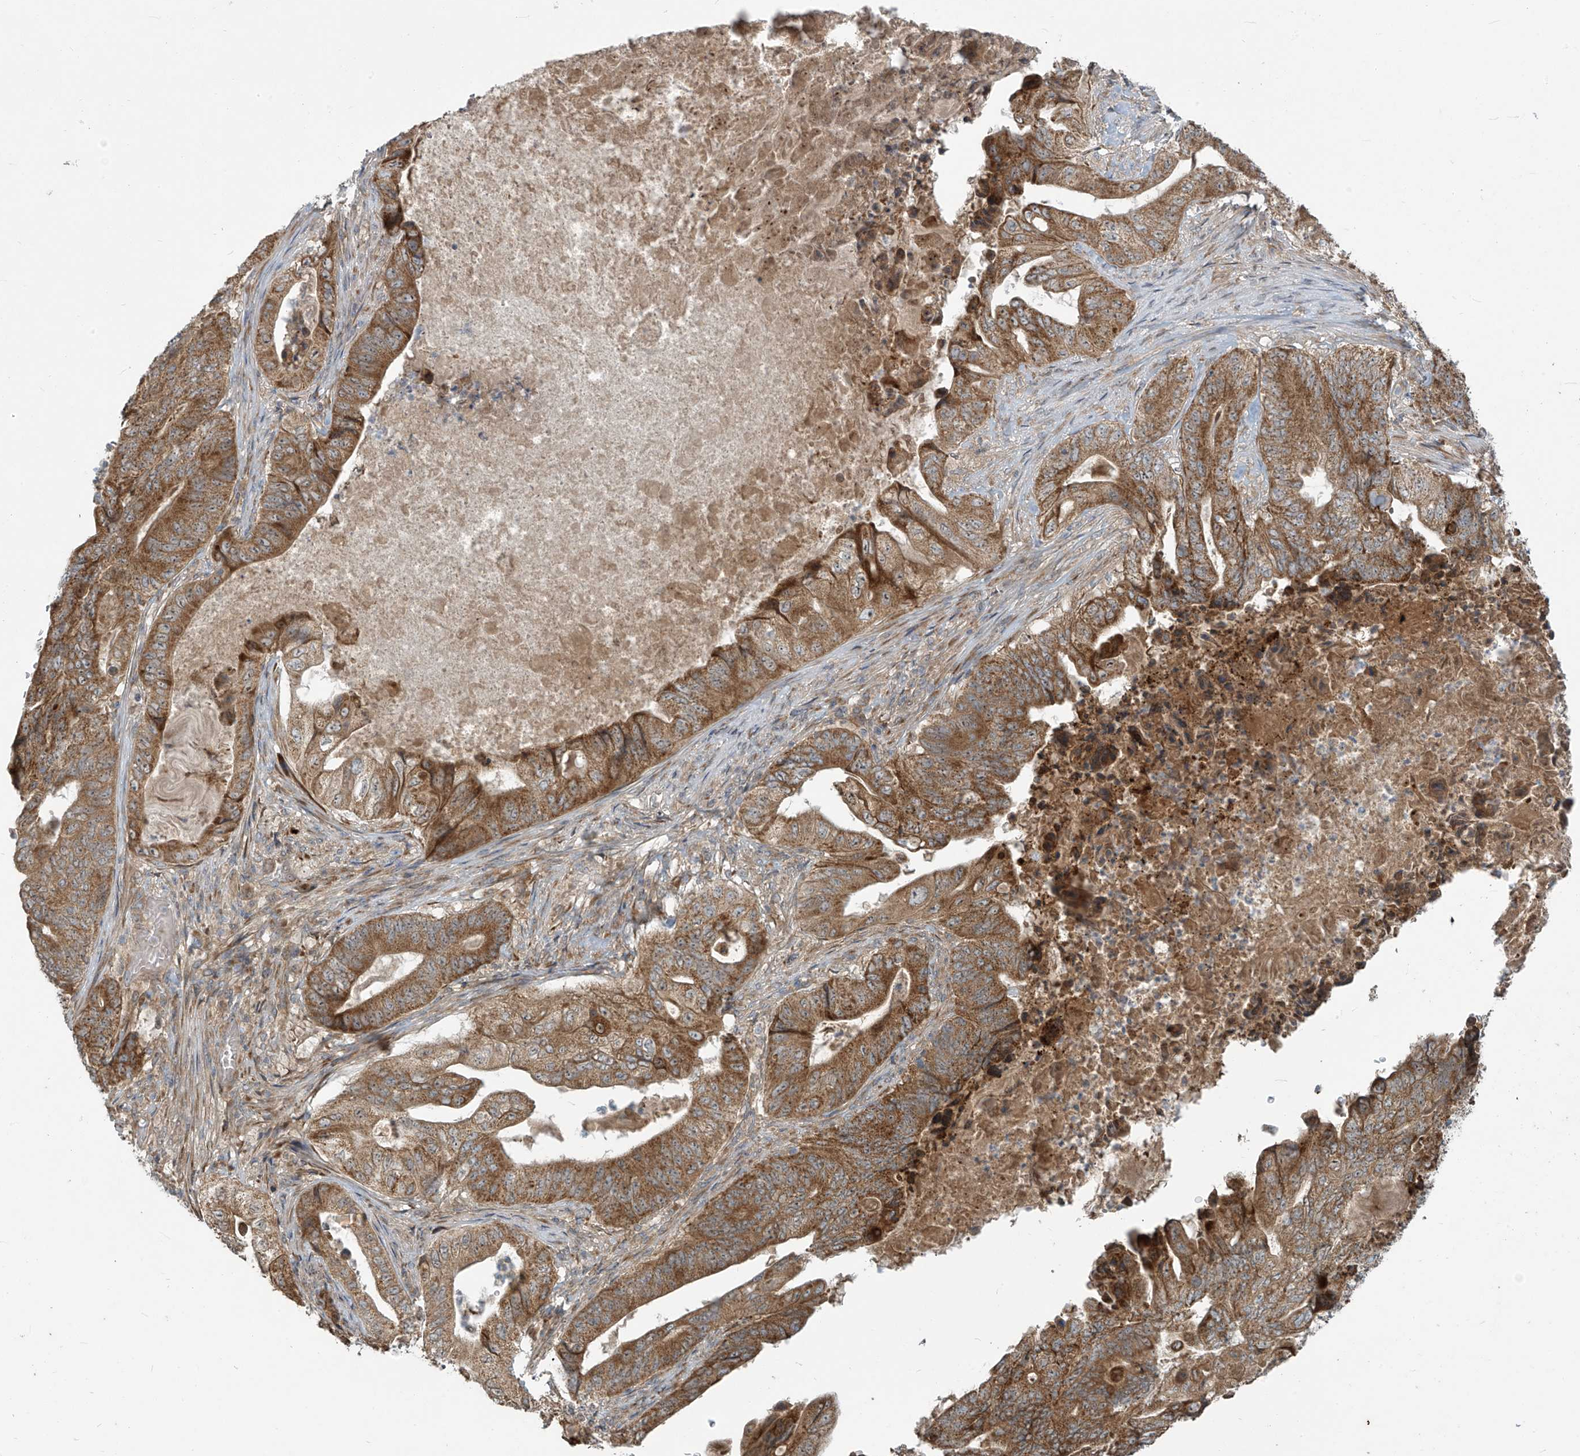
{"staining": {"intensity": "strong", "quantity": ">75%", "location": "cytoplasmic/membranous"}, "tissue": "stomach cancer", "cell_type": "Tumor cells", "image_type": "cancer", "snomed": [{"axis": "morphology", "description": "Adenocarcinoma, NOS"}, {"axis": "topography", "description": "Stomach"}], "caption": "Strong cytoplasmic/membranous positivity is appreciated in about >75% of tumor cells in stomach adenocarcinoma. The staining is performed using DAB (3,3'-diaminobenzidine) brown chromogen to label protein expression. The nuclei are counter-stained blue using hematoxylin.", "gene": "KATNIP", "patient": {"sex": "female", "age": 73}}